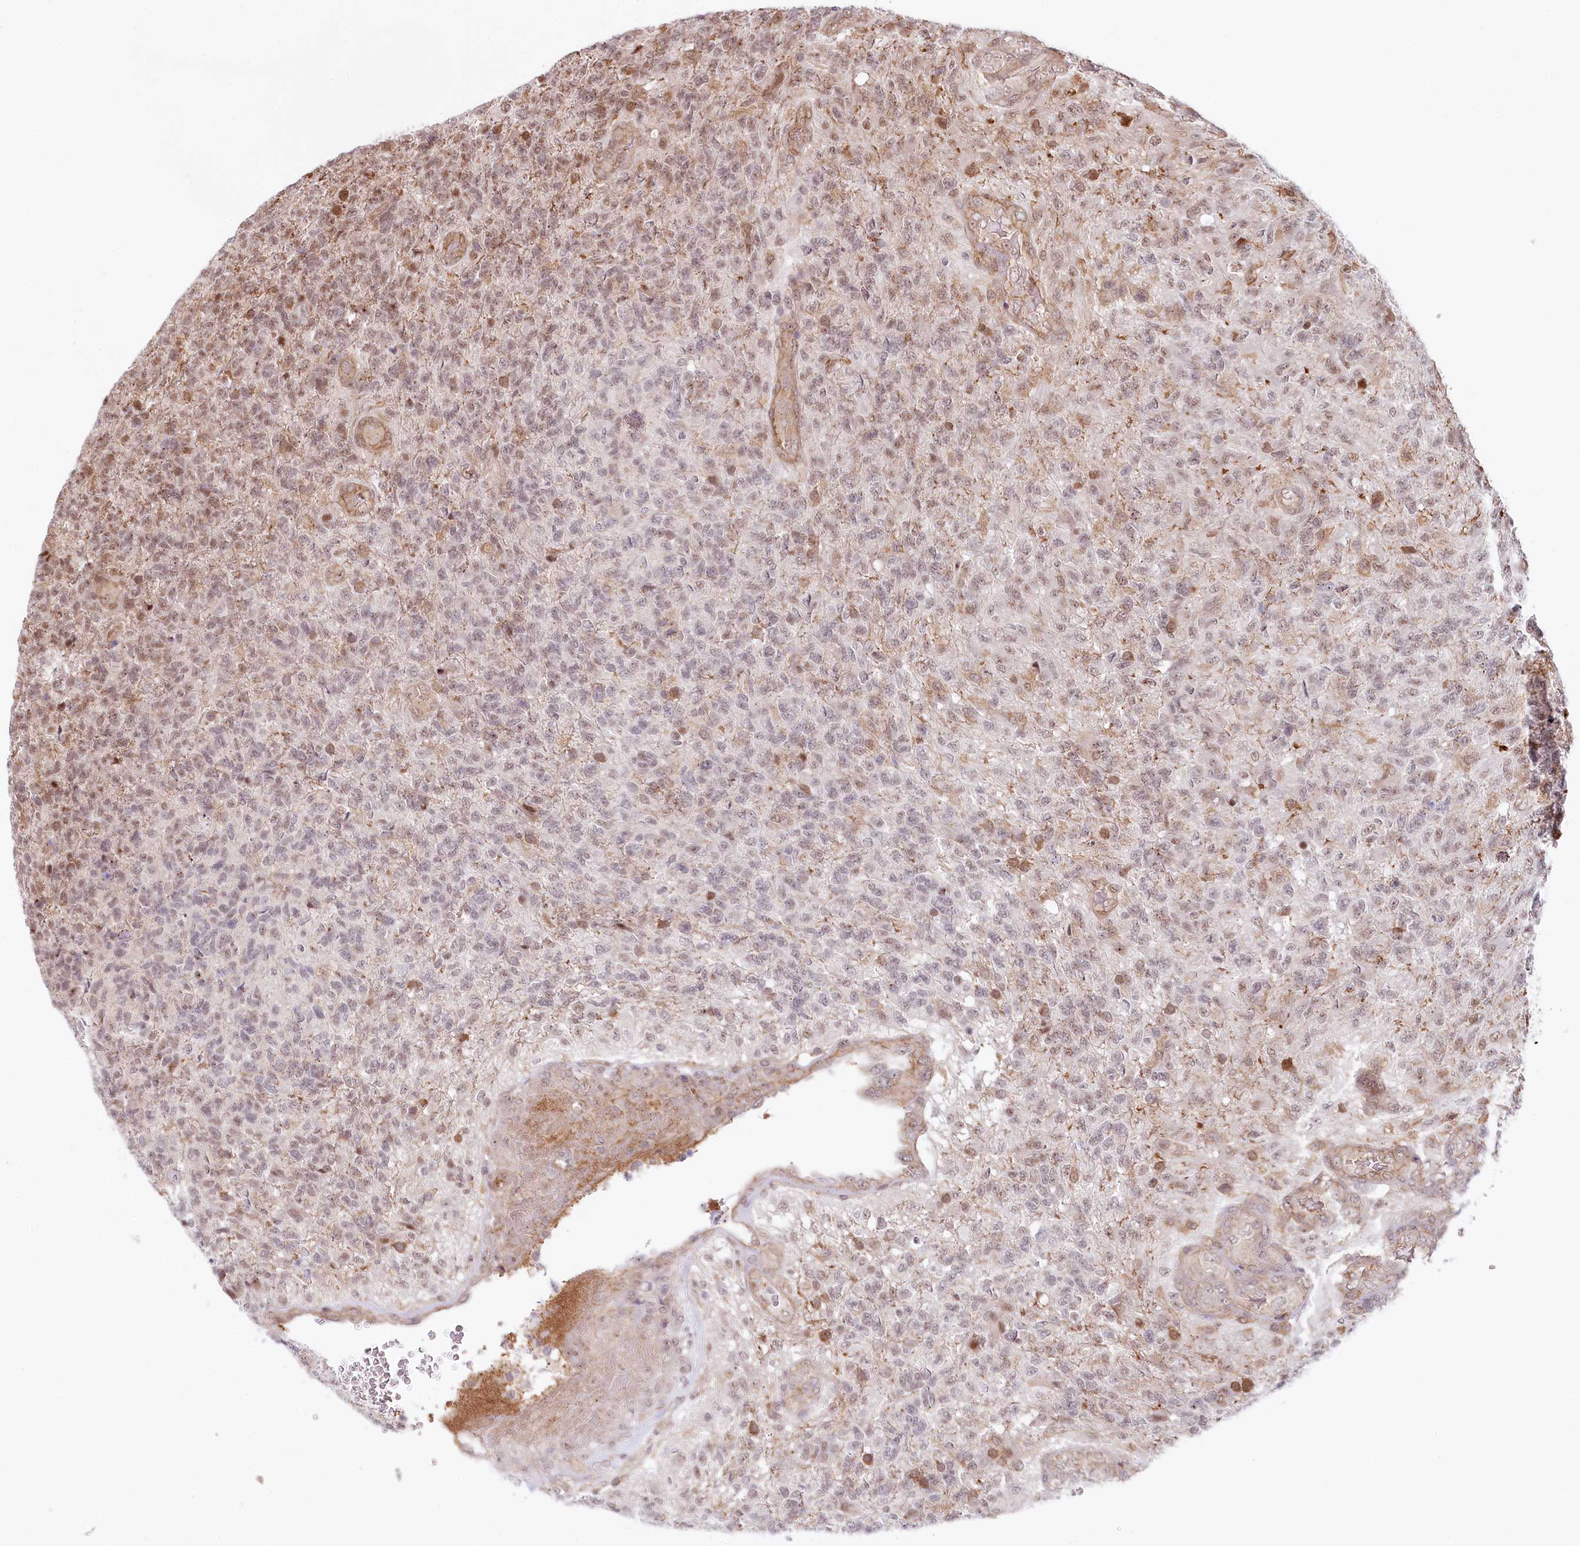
{"staining": {"intensity": "weak", "quantity": "<25%", "location": "nuclear"}, "tissue": "glioma", "cell_type": "Tumor cells", "image_type": "cancer", "snomed": [{"axis": "morphology", "description": "Glioma, malignant, High grade"}, {"axis": "topography", "description": "Brain"}], "caption": "Immunohistochemical staining of human glioma shows no significant positivity in tumor cells. (IHC, brightfield microscopy, high magnification).", "gene": "TUBGCP2", "patient": {"sex": "male", "age": 56}}